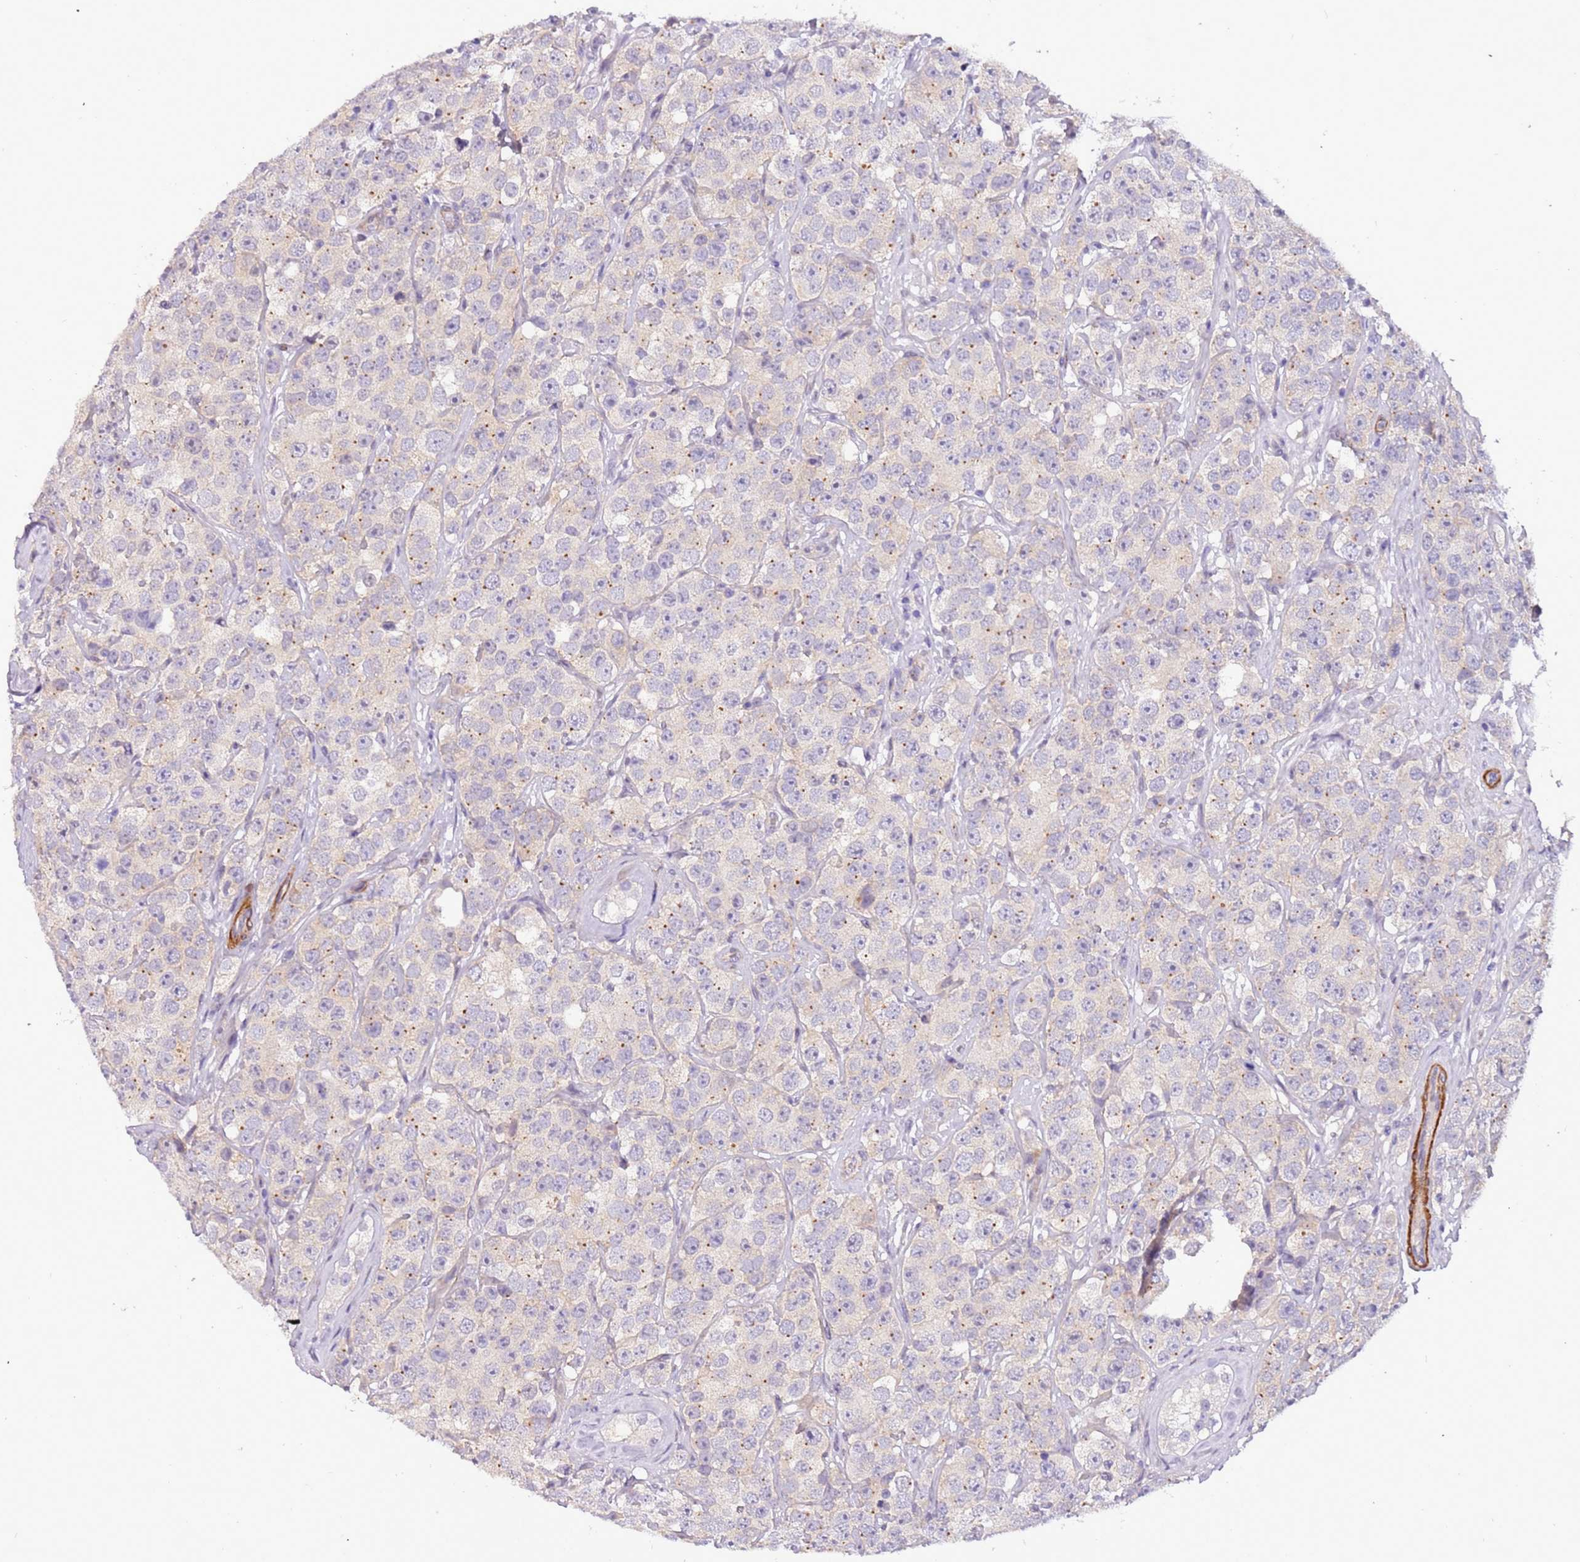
{"staining": {"intensity": "negative", "quantity": "none", "location": "none"}, "tissue": "testis cancer", "cell_type": "Tumor cells", "image_type": "cancer", "snomed": [{"axis": "morphology", "description": "Seminoma, NOS"}, {"axis": "topography", "description": "Testis"}], "caption": "Tumor cells are negative for protein expression in human testis cancer.", "gene": "PLEKHH1", "patient": {"sex": "male", "age": 28}}